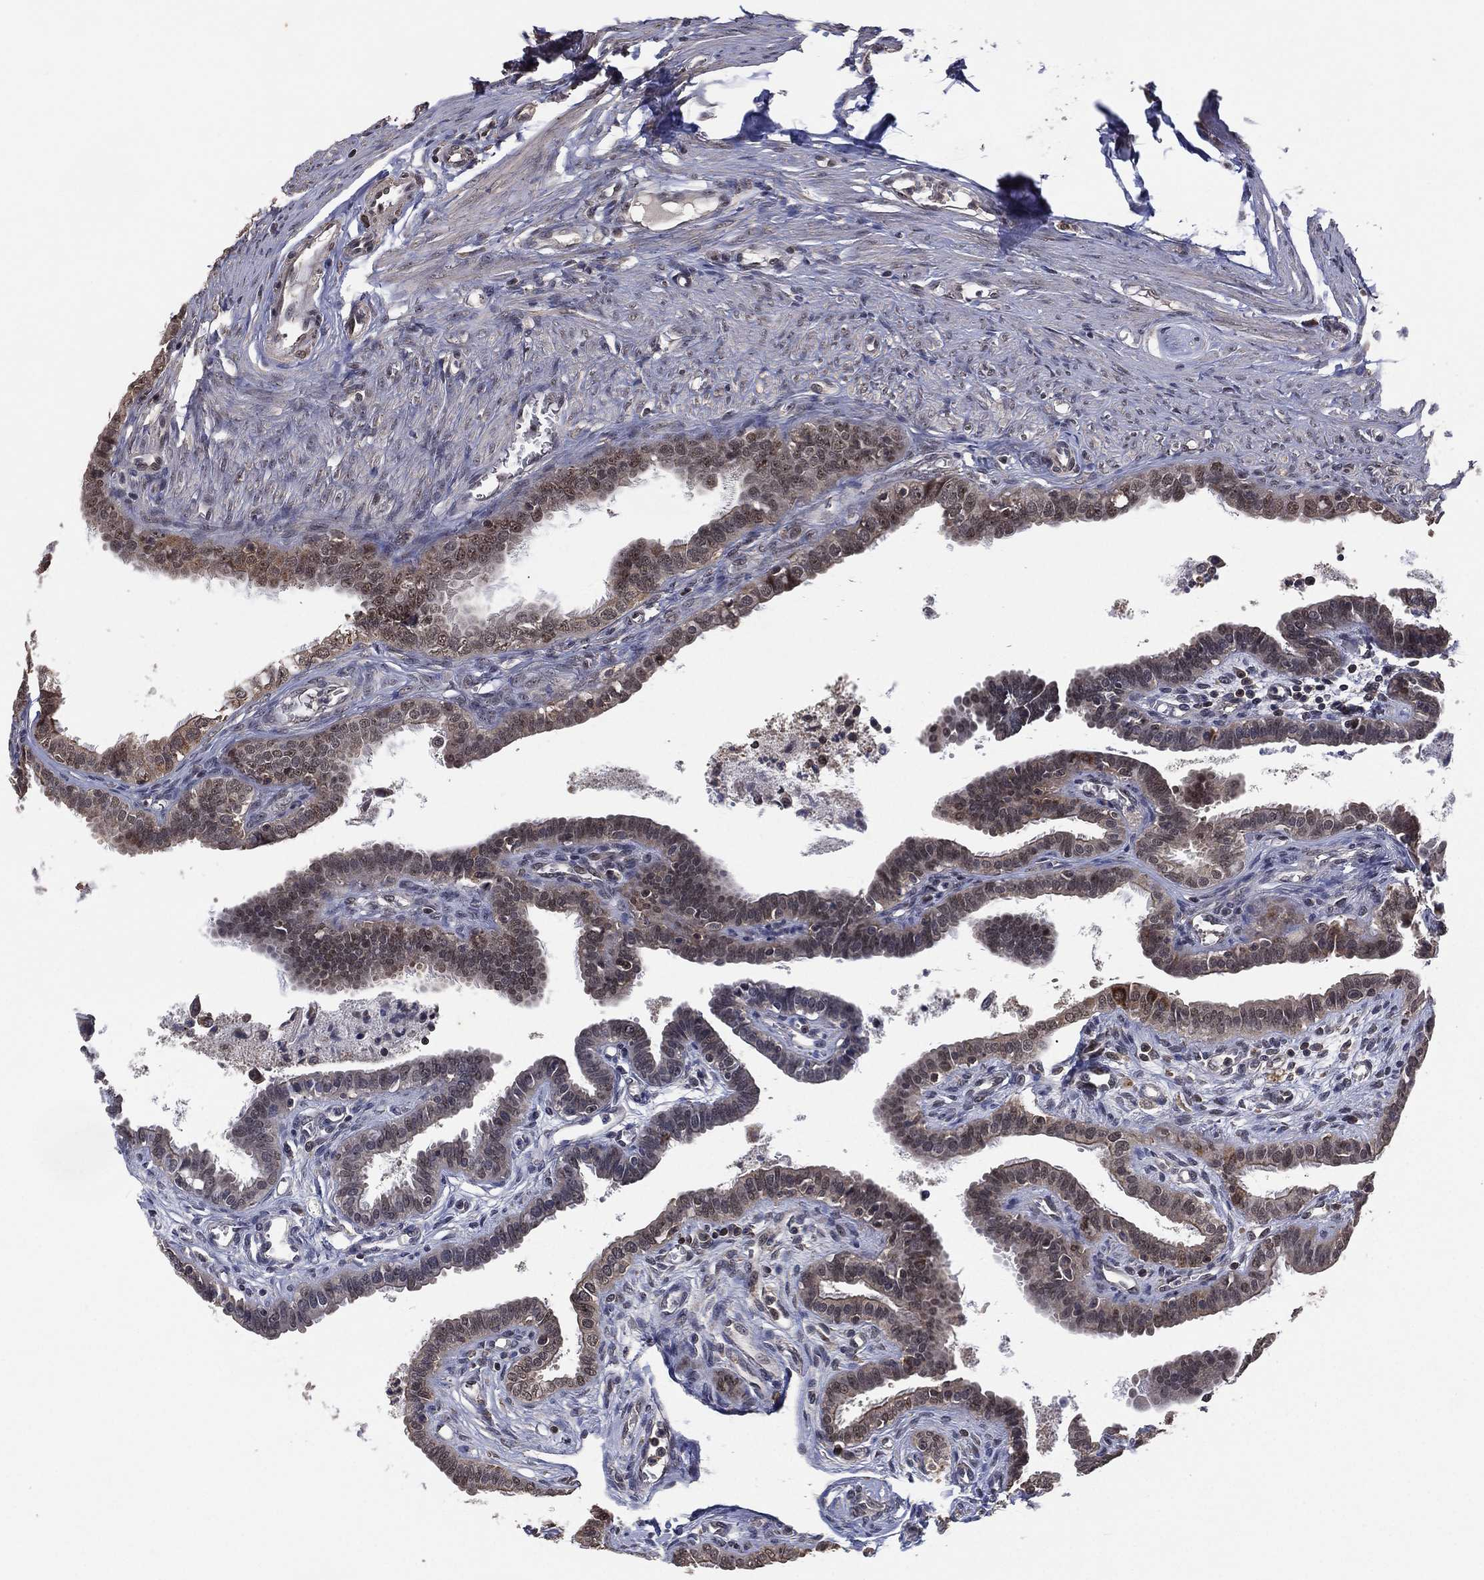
{"staining": {"intensity": "moderate", "quantity": "<25%", "location": "cytoplasmic/membranous"}, "tissue": "fallopian tube", "cell_type": "Glandular cells", "image_type": "normal", "snomed": [{"axis": "morphology", "description": "Normal tissue, NOS"}, {"axis": "morphology", "description": "Carcinoma, endometroid"}, {"axis": "topography", "description": "Fallopian tube"}, {"axis": "topography", "description": "Ovary"}], "caption": "Brown immunohistochemical staining in normal human fallopian tube displays moderate cytoplasmic/membranous positivity in about <25% of glandular cells.", "gene": "NELFCD", "patient": {"sex": "female", "age": 42}}